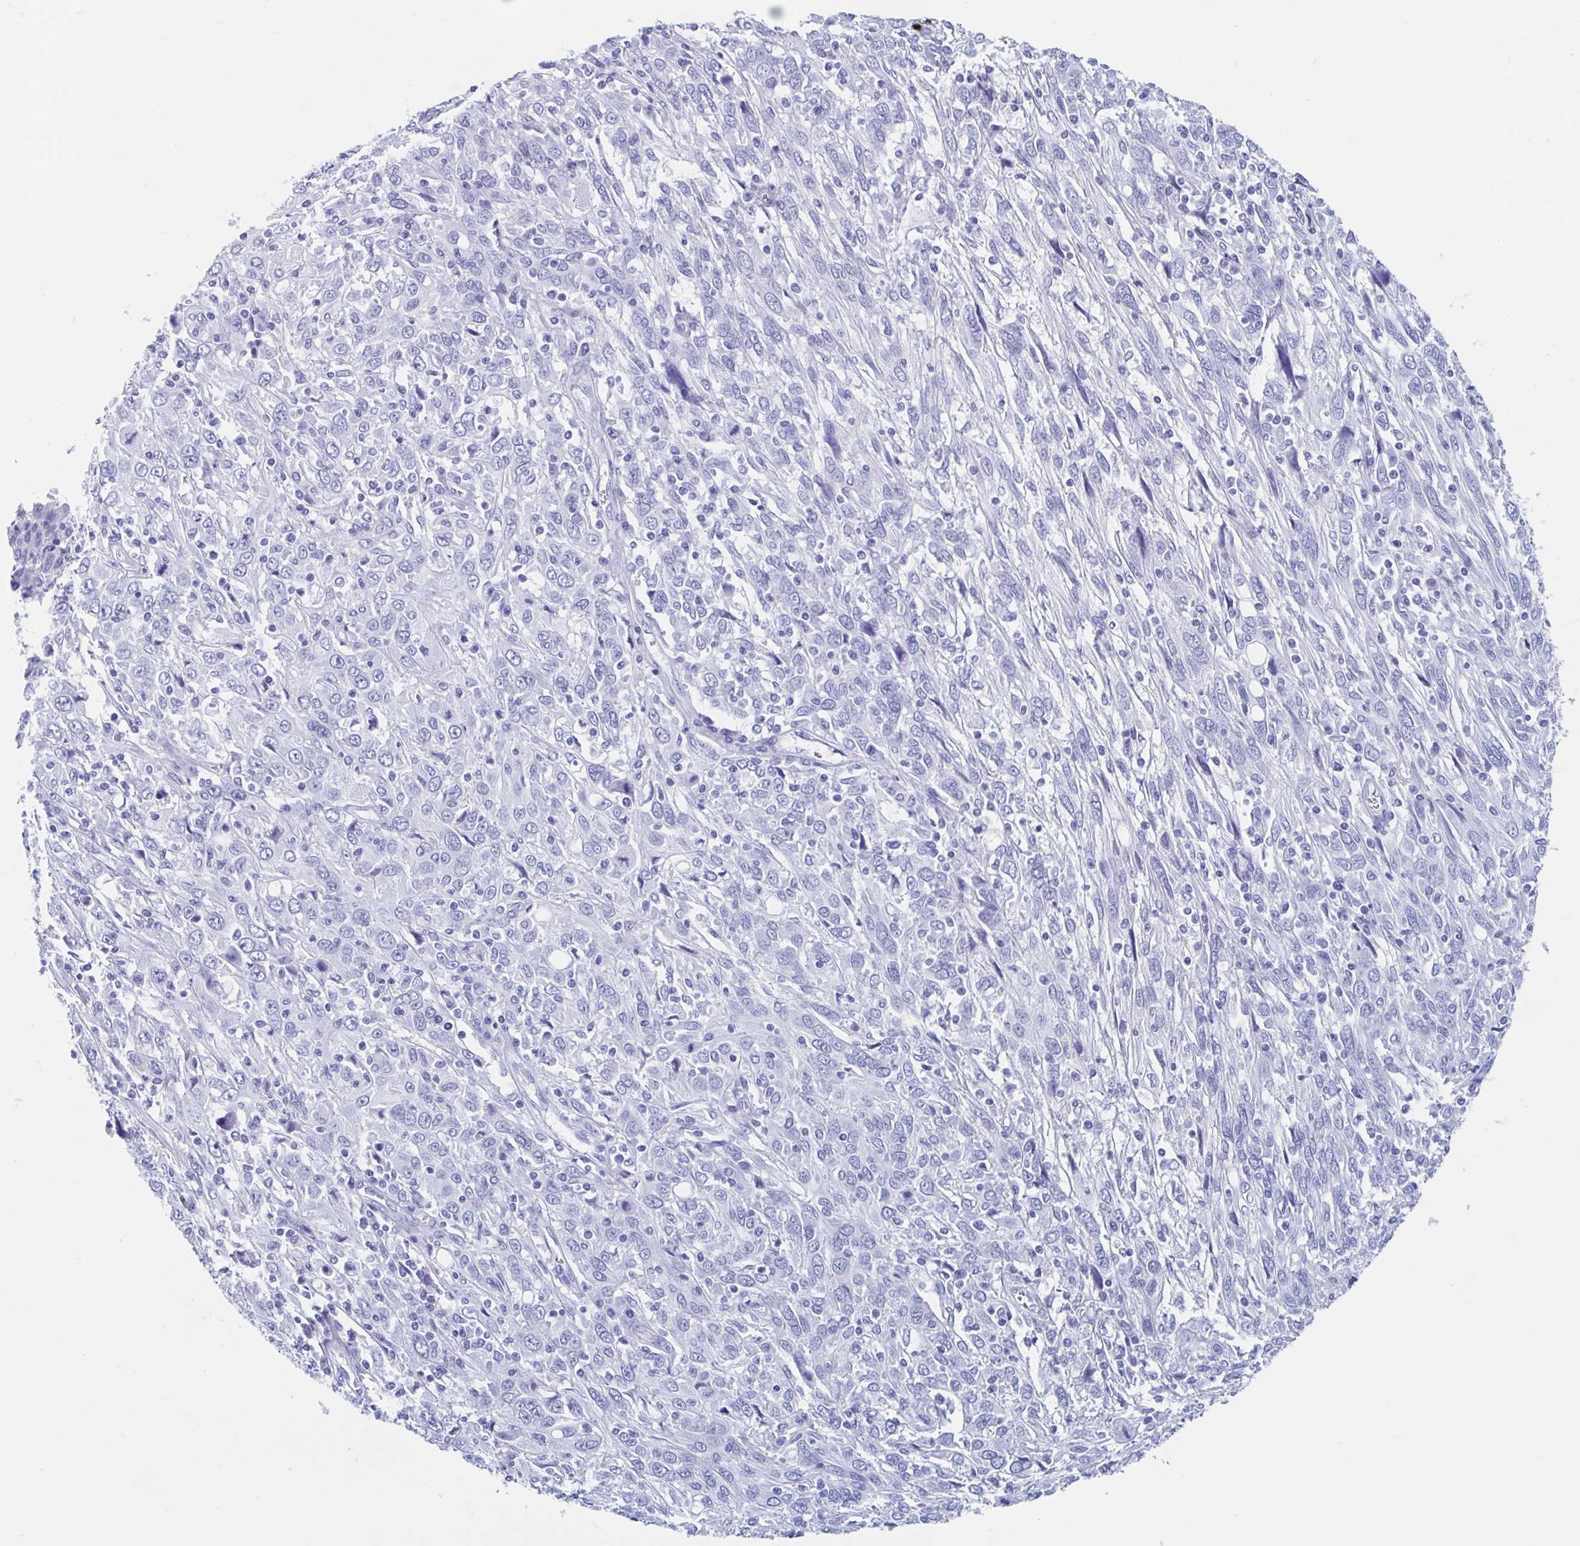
{"staining": {"intensity": "negative", "quantity": "none", "location": "none"}, "tissue": "cervical cancer", "cell_type": "Tumor cells", "image_type": "cancer", "snomed": [{"axis": "morphology", "description": "Squamous cell carcinoma, NOS"}, {"axis": "topography", "description": "Cervix"}], "caption": "Cervical cancer was stained to show a protein in brown. There is no significant expression in tumor cells. (DAB (3,3'-diaminobenzidine) immunohistochemistry visualized using brightfield microscopy, high magnification).", "gene": "HDGFL1", "patient": {"sex": "female", "age": 46}}